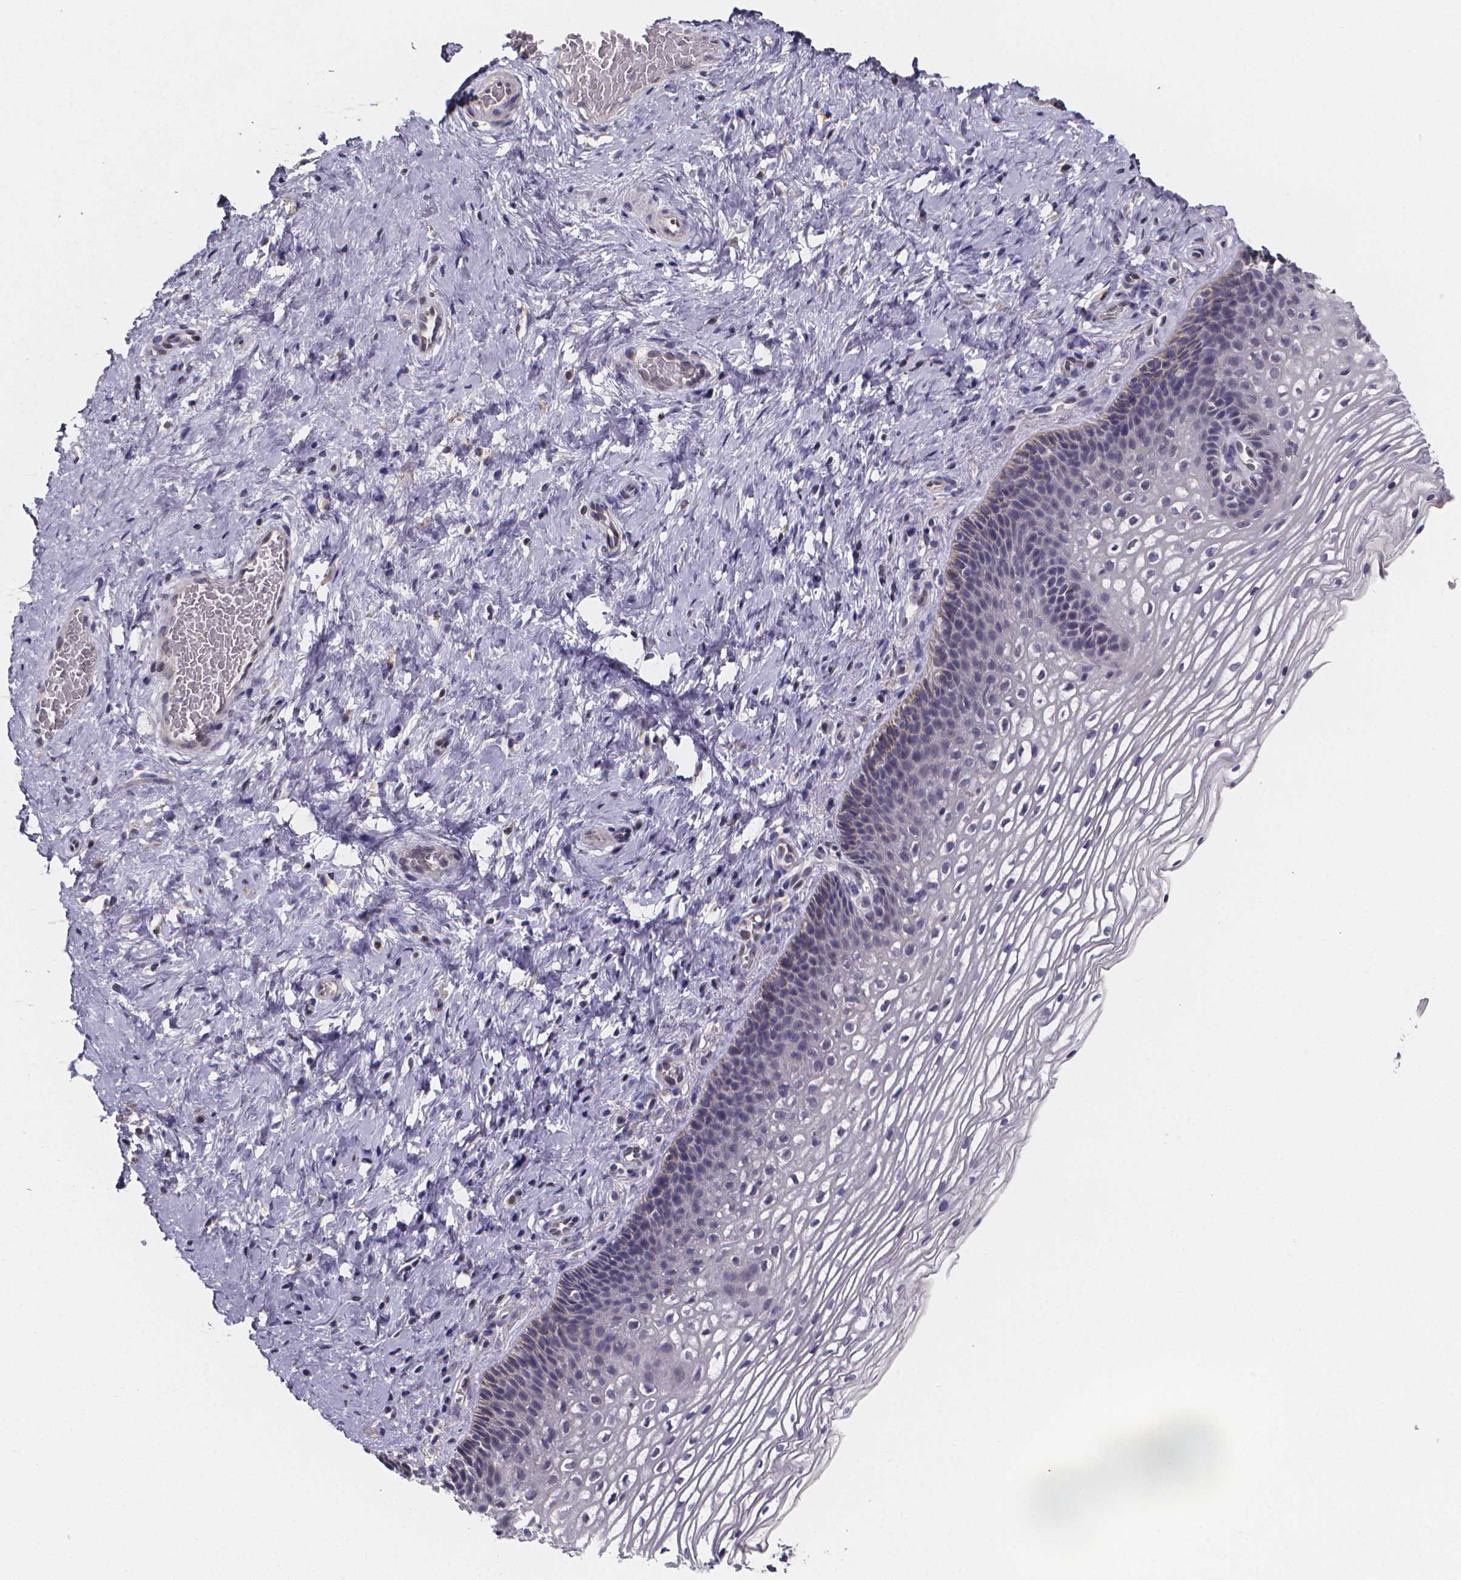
{"staining": {"intensity": "negative", "quantity": "none", "location": "none"}, "tissue": "cervix", "cell_type": "Squamous epithelial cells", "image_type": "normal", "snomed": [{"axis": "morphology", "description": "Normal tissue, NOS"}, {"axis": "topography", "description": "Cervix"}], "caption": "The micrograph shows no staining of squamous epithelial cells in normal cervix.", "gene": "PAH", "patient": {"sex": "female", "age": 34}}